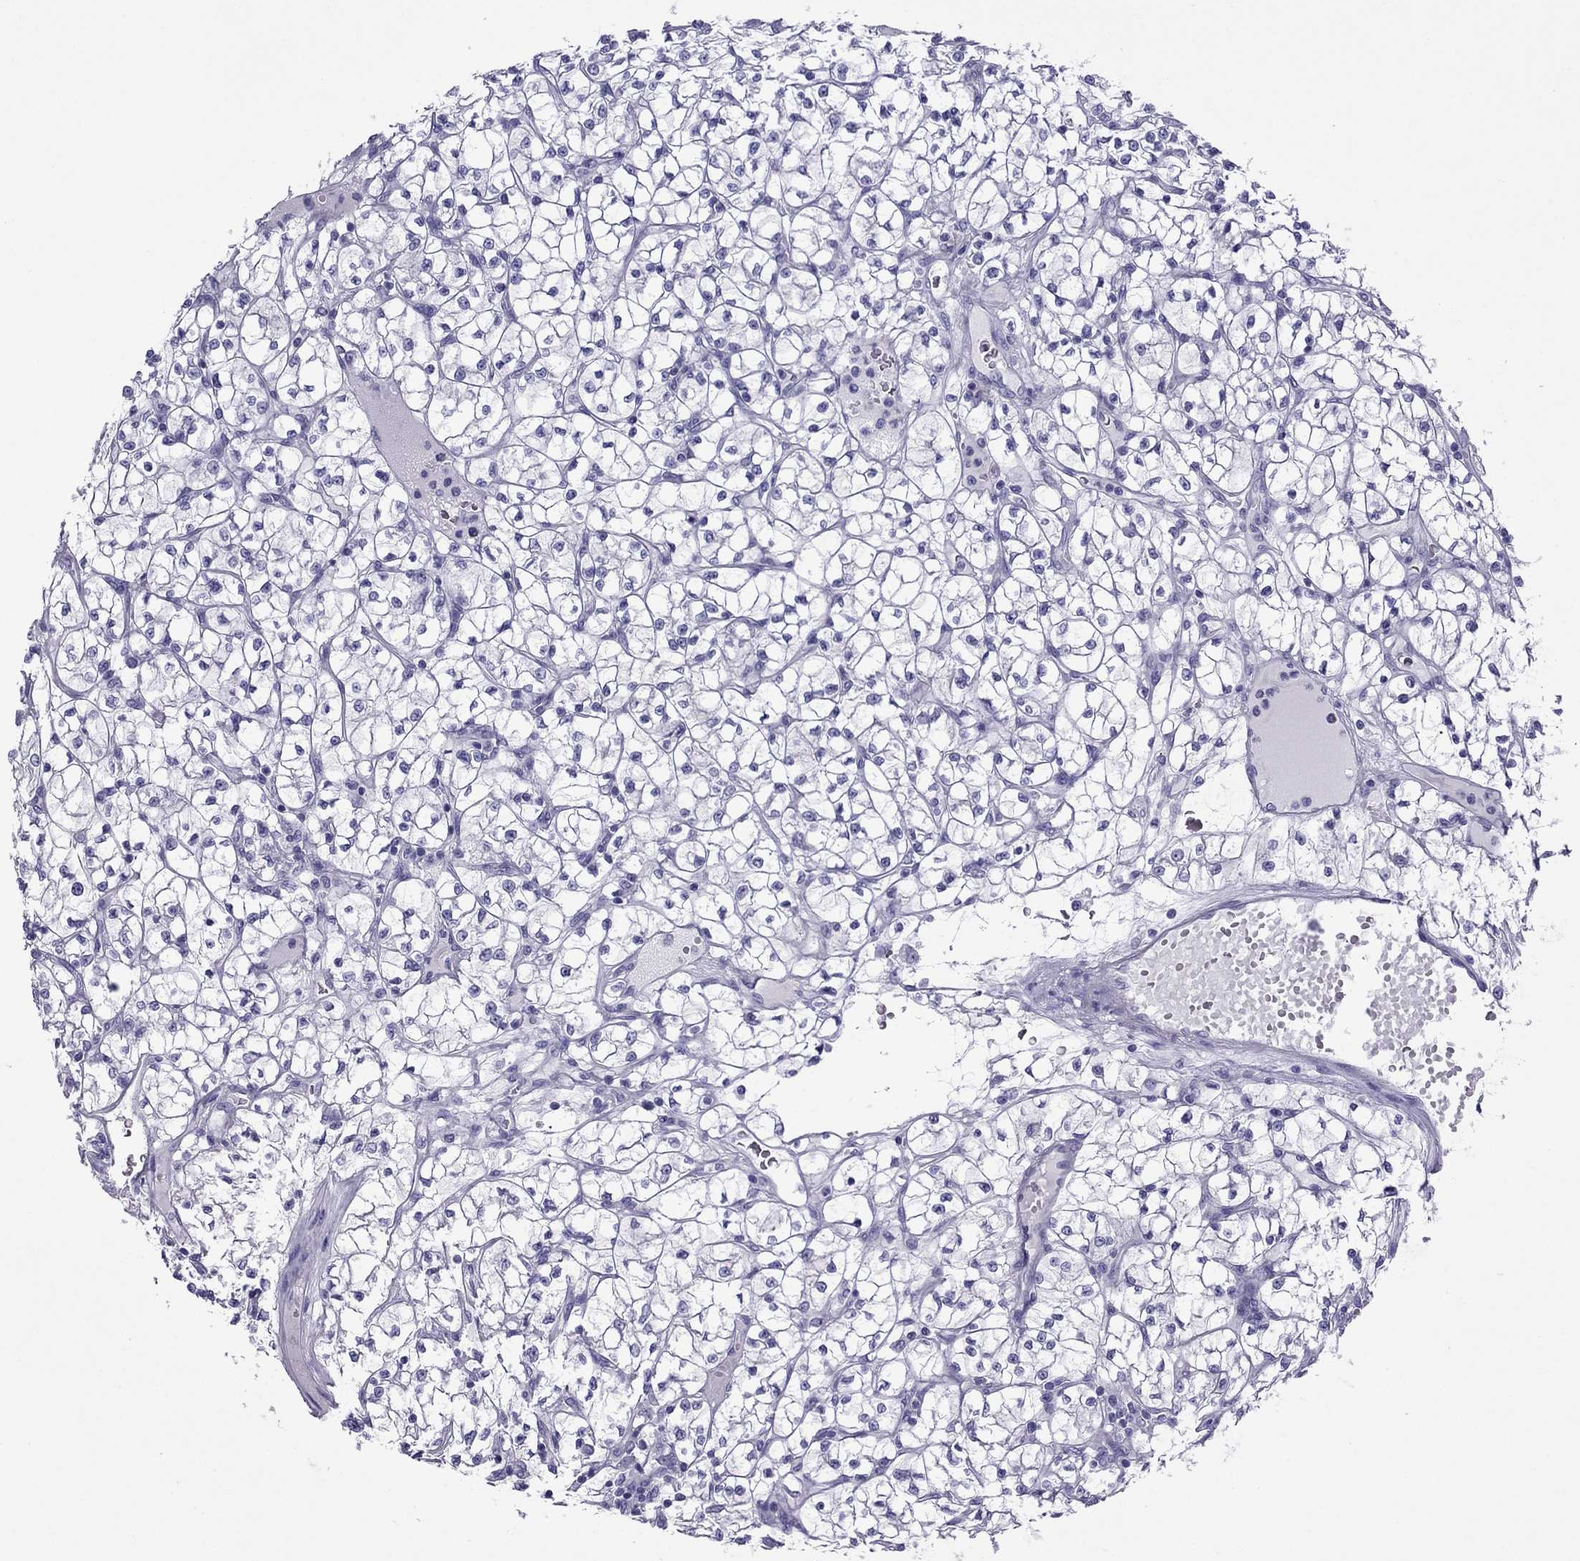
{"staining": {"intensity": "negative", "quantity": "none", "location": "none"}, "tissue": "renal cancer", "cell_type": "Tumor cells", "image_type": "cancer", "snomed": [{"axis": "morphology", "description": "Adenocarcinoma, NOS"}, {"axis": "topography", "description": "Kidney"}], "caption": "DAB immunohistochemical staining of human adenocarcinoma (renal) demonstrates no significant positivity in tumor cells.", "gene": "MYL11", "patient": {"sex": "female", "age": 64}}